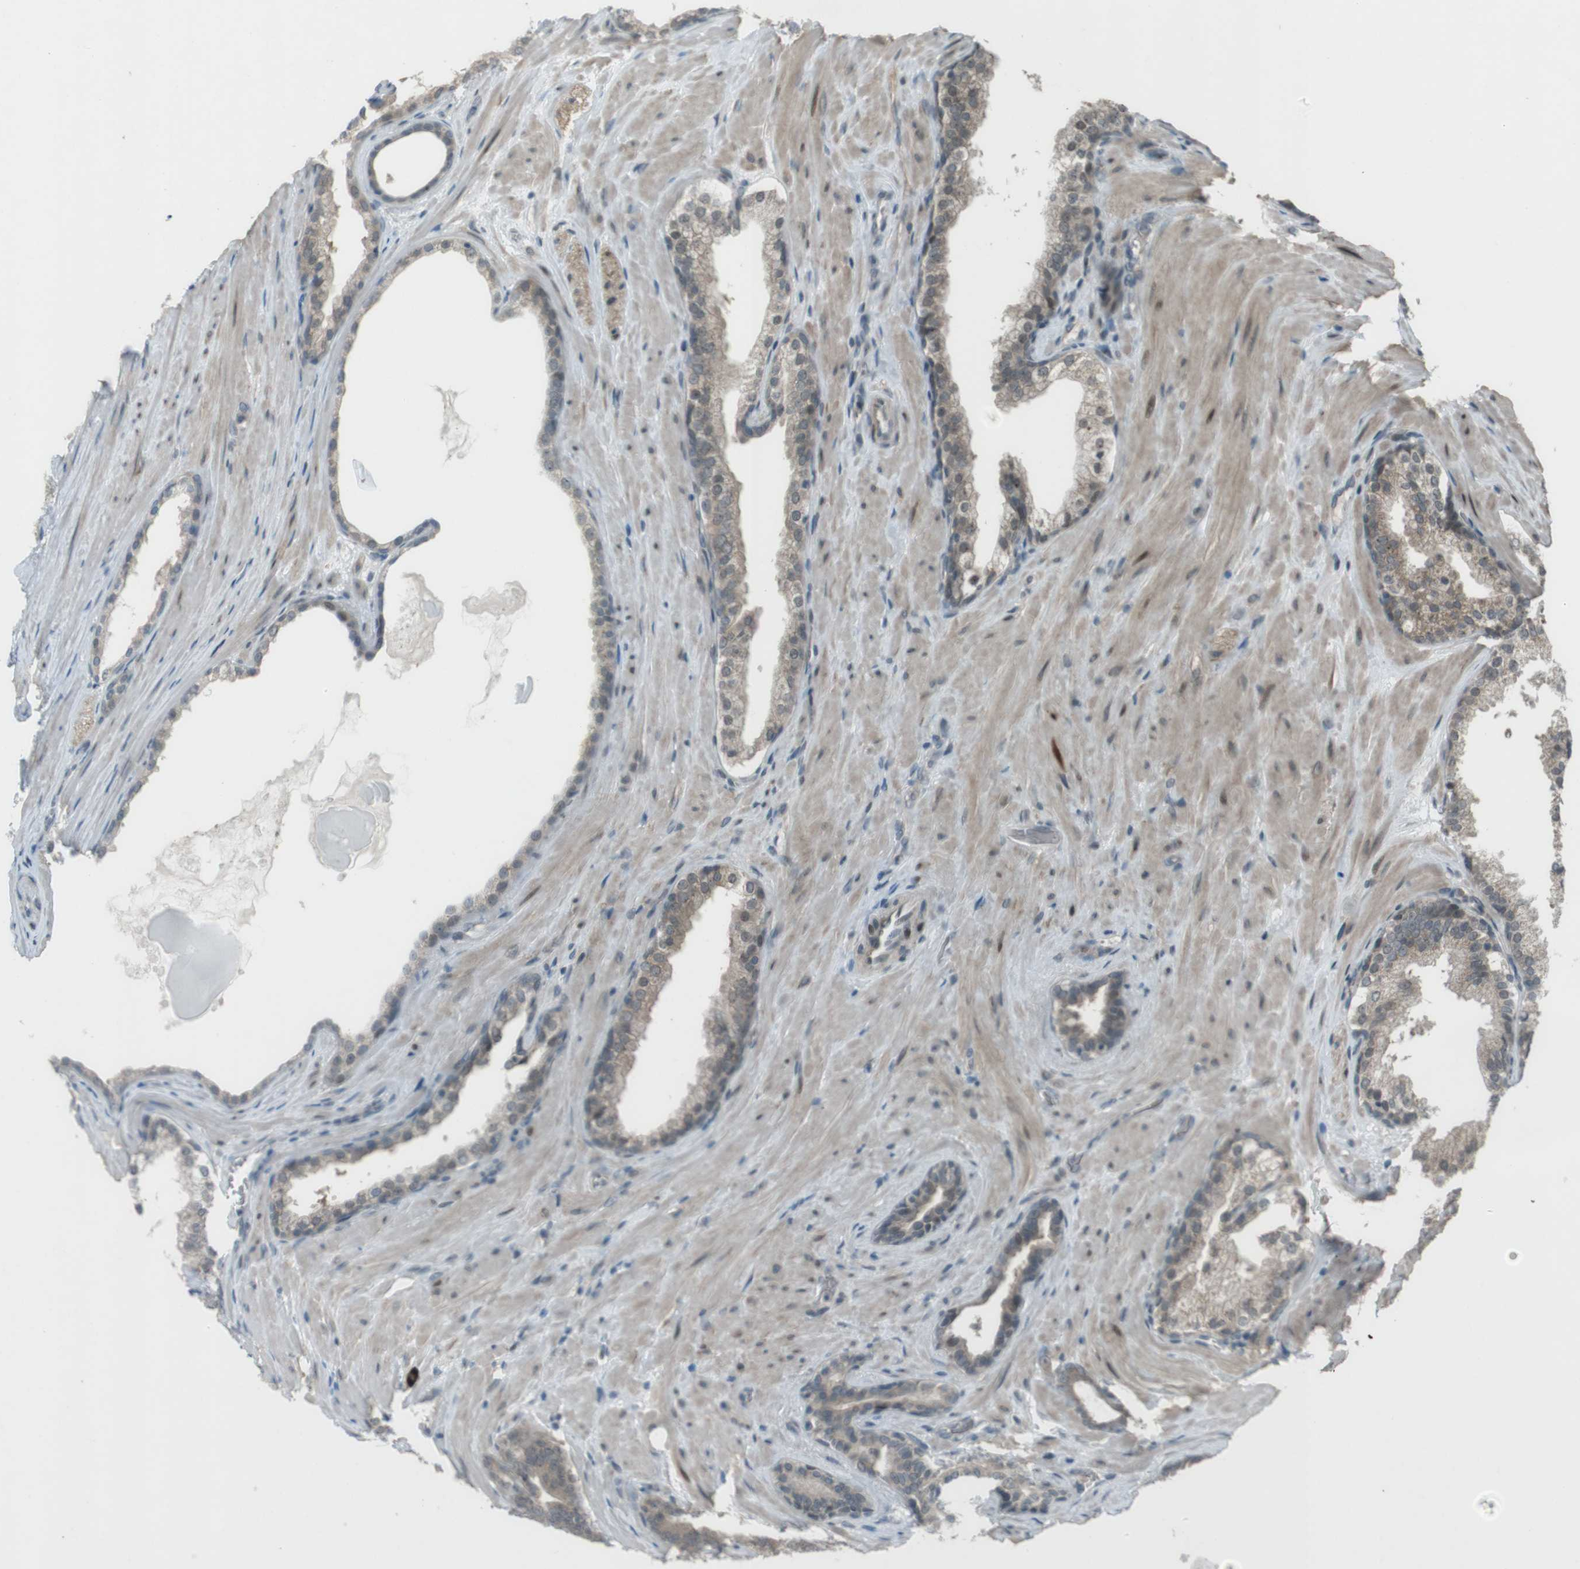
{"staining": {"intensity": "weak", "quantity": ">75%", "location": "cytoplasmic/membranous,nuclear"}, "tissue": "prostate cancer", "cell_type": "Tumor cells", "image_type": "cancer", "snomed": [{"axis": "morphology", "description": "Adenocarcinoma, High grade"}, {"axis": "topography", "description": "Prostate"}], "caption": "Prostate adenocarcinoma (high-grade) stained with immunohistochemistry (IHC) displays weak cytoplasmic/membranous and nuclear expression in about >75% of tumor cells.", "gene": "SLITRK5", "patient": {"sex": "male", "age": 60}}